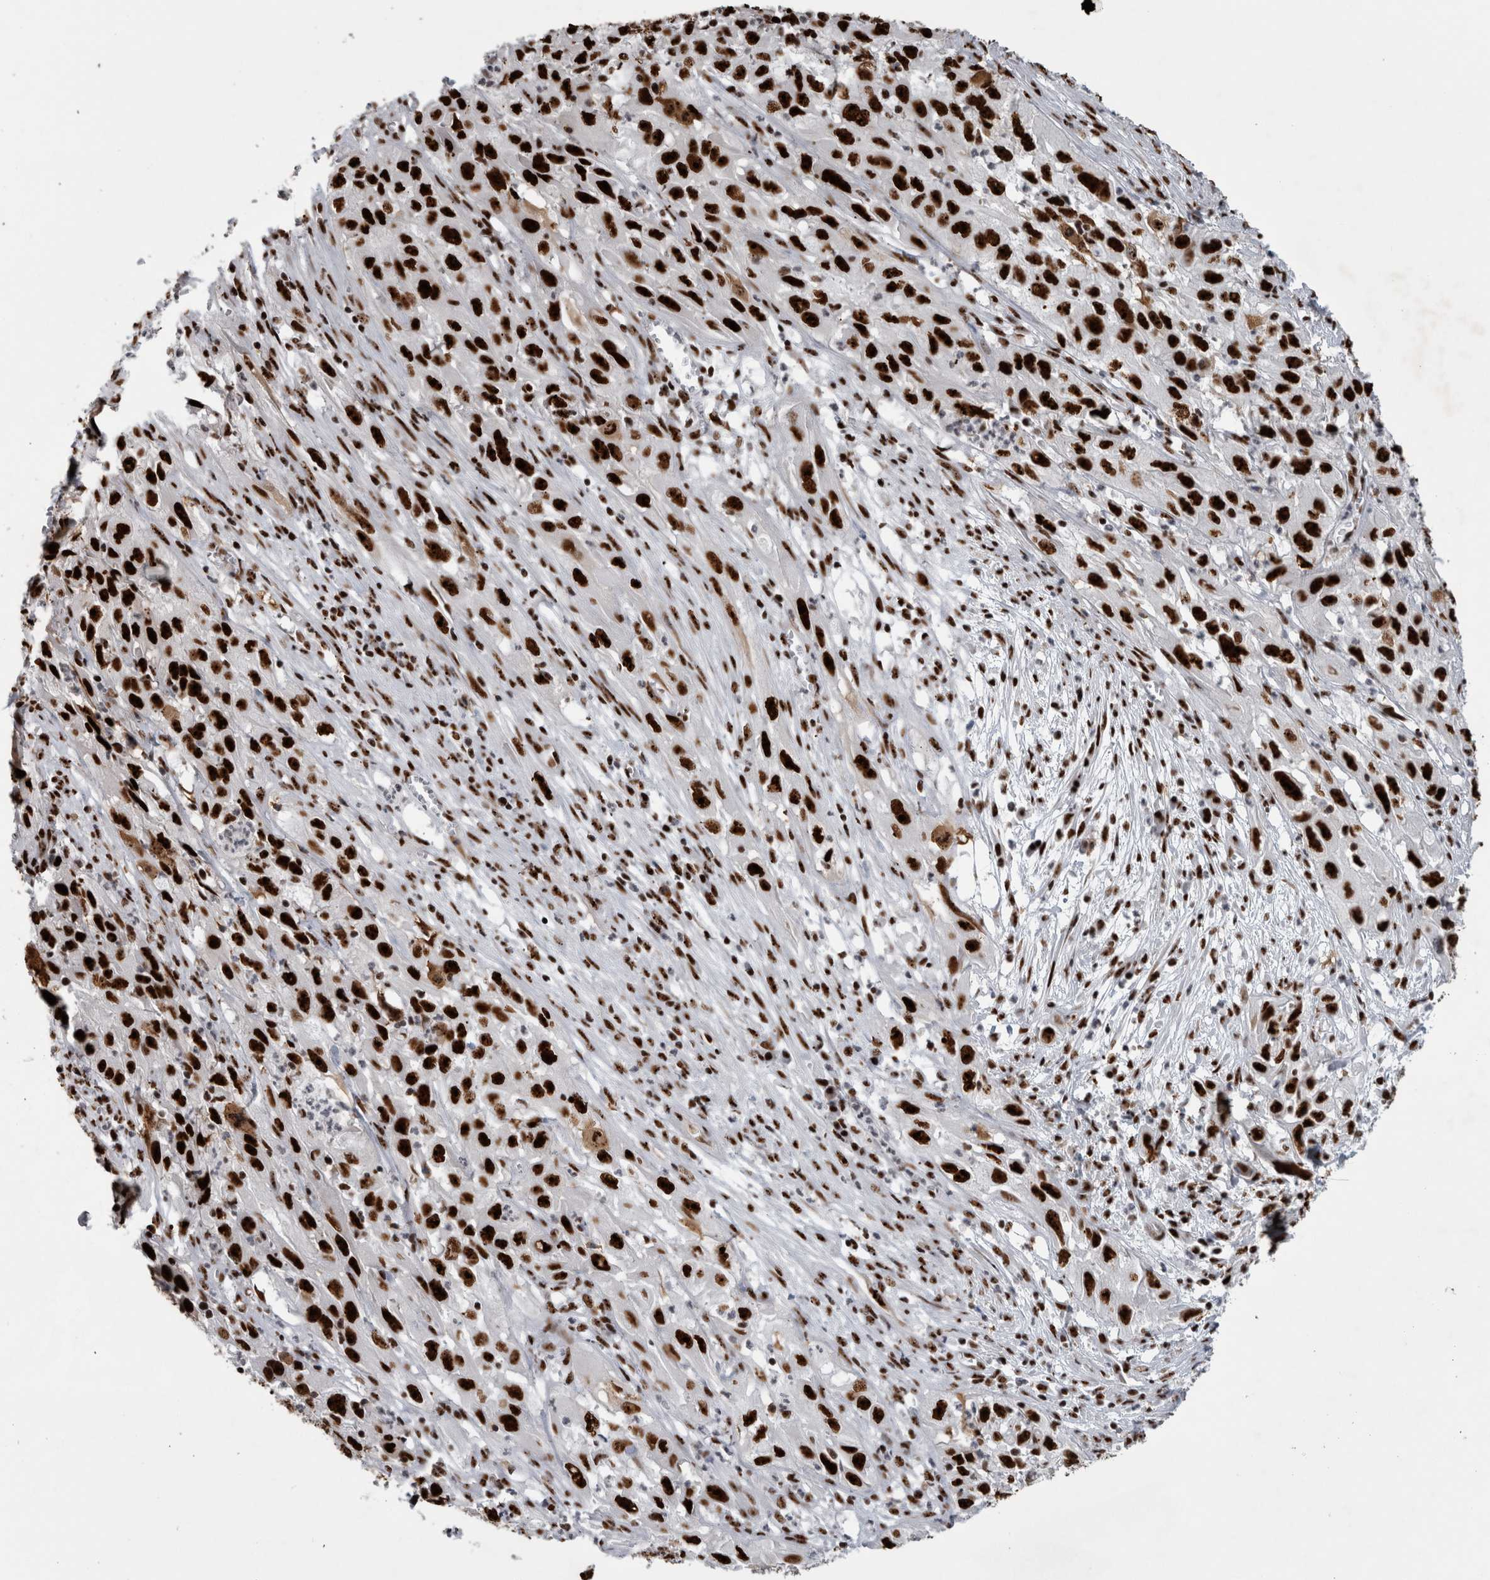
{"staining": {"intensity": "strong", "quantity": ">75%", "location": "nuclear"}, "tissue": "cervical cancer", "cell_type": "Tumor cells", "image_type": "cancer", "snomed": [{"axis": "morphology", "description": "Squamous cell carcinoma, NOS"}, {"axis": "topography", "description": "Cervix"}], "caption": "This micrograph shows immunohistochemistry staining of human squamous cell carcinoma (cervical), with high strong nuclear positivity in approximately >75% of tumor cells.", "gene": "NCL", "patient": {"sex": "female", "age": 32}}